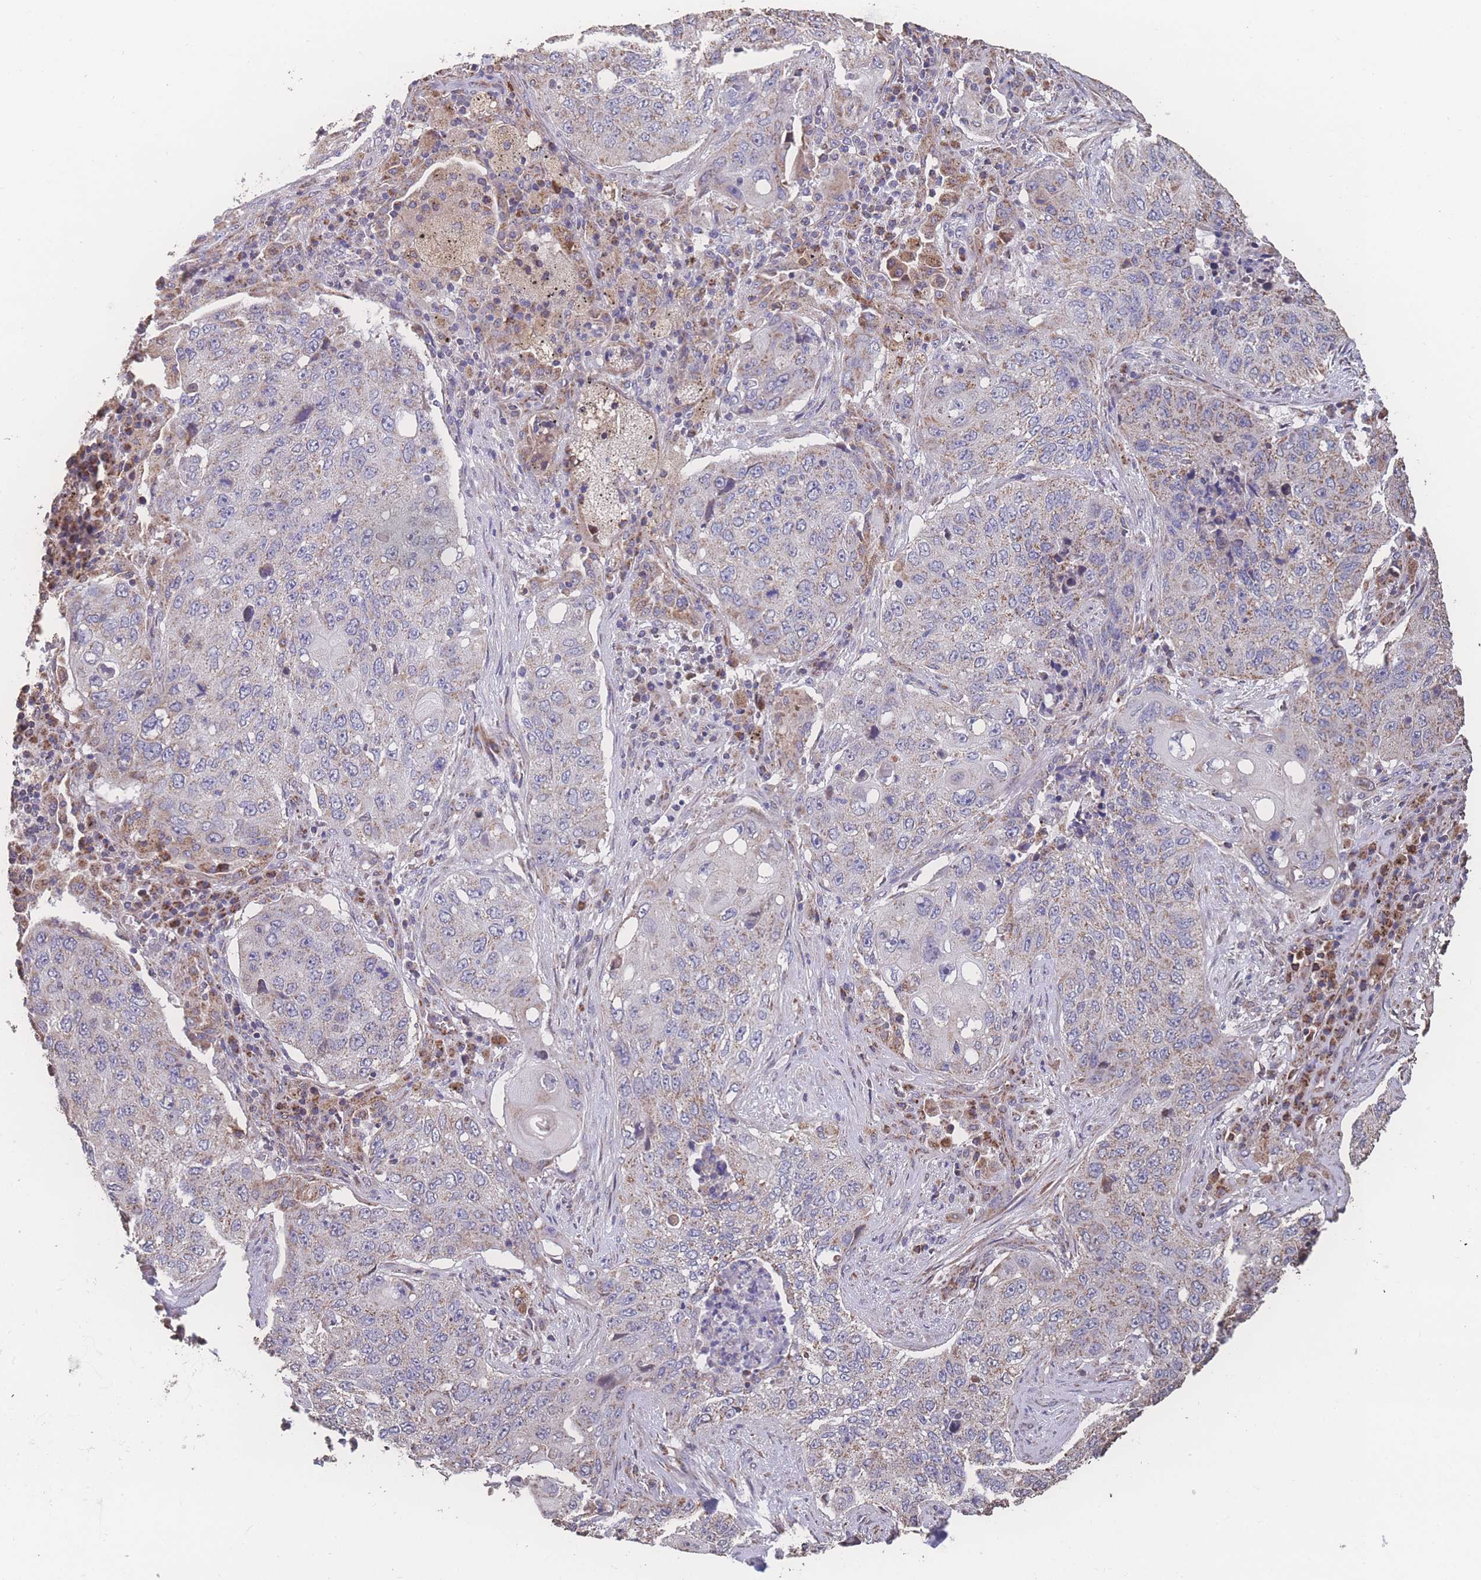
{"staining": {"intensity": "negative", "quantity": "none", "location": "none"}, "tissue": "lung cancer", "cell_type": "Tumor cells", "image_type": "cancer", "snomed": [{"axis": "morphology", "description": "Squamous cell carcinoma, NOS"}, {"axis": "topography", "description": "Lung"}], "caption": "The histopathology image exhibits no staining of tumor cells in lung squamous cell carcinoma.", "gene": "SGSM3", "patient": {"sex": "female", "age": 63}}